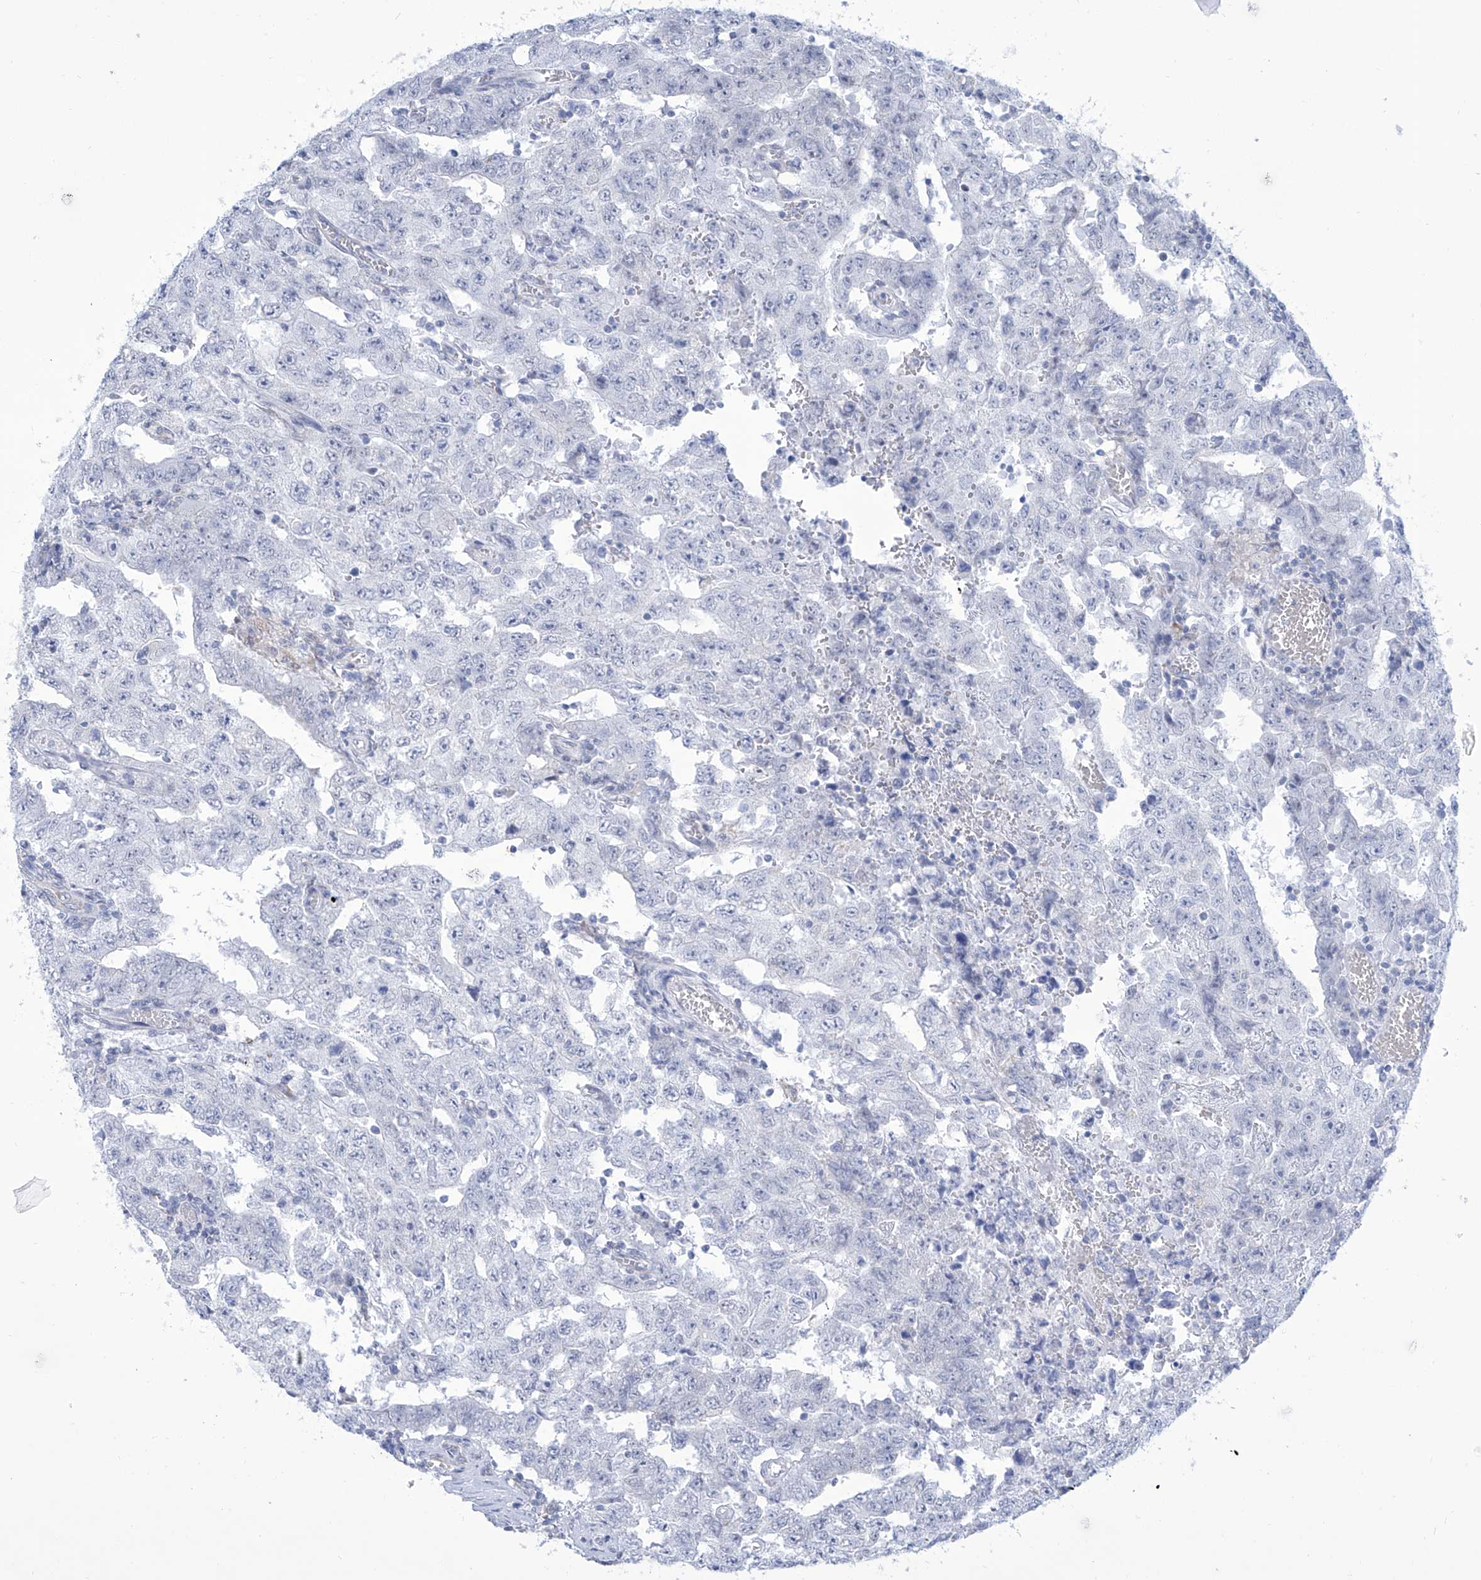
{"staining": {"intensity": "negative", "quantity": "none", "location": "none"}, "tissue": "testis cancer", "cell_type": "Tumor cells", "image_type": "cancer", "snomed": [{"axis": "morphology", "description": "Carcinoma, Embryonal, NOS"}, {"axis": "topography", "description": "Testis"}], "caption": "An image of testis cancer stained for a protein displays no brown staining in tumor cells.", "gene": "ALDH6A1", "patient": {"sex": "male", "age": 26}}